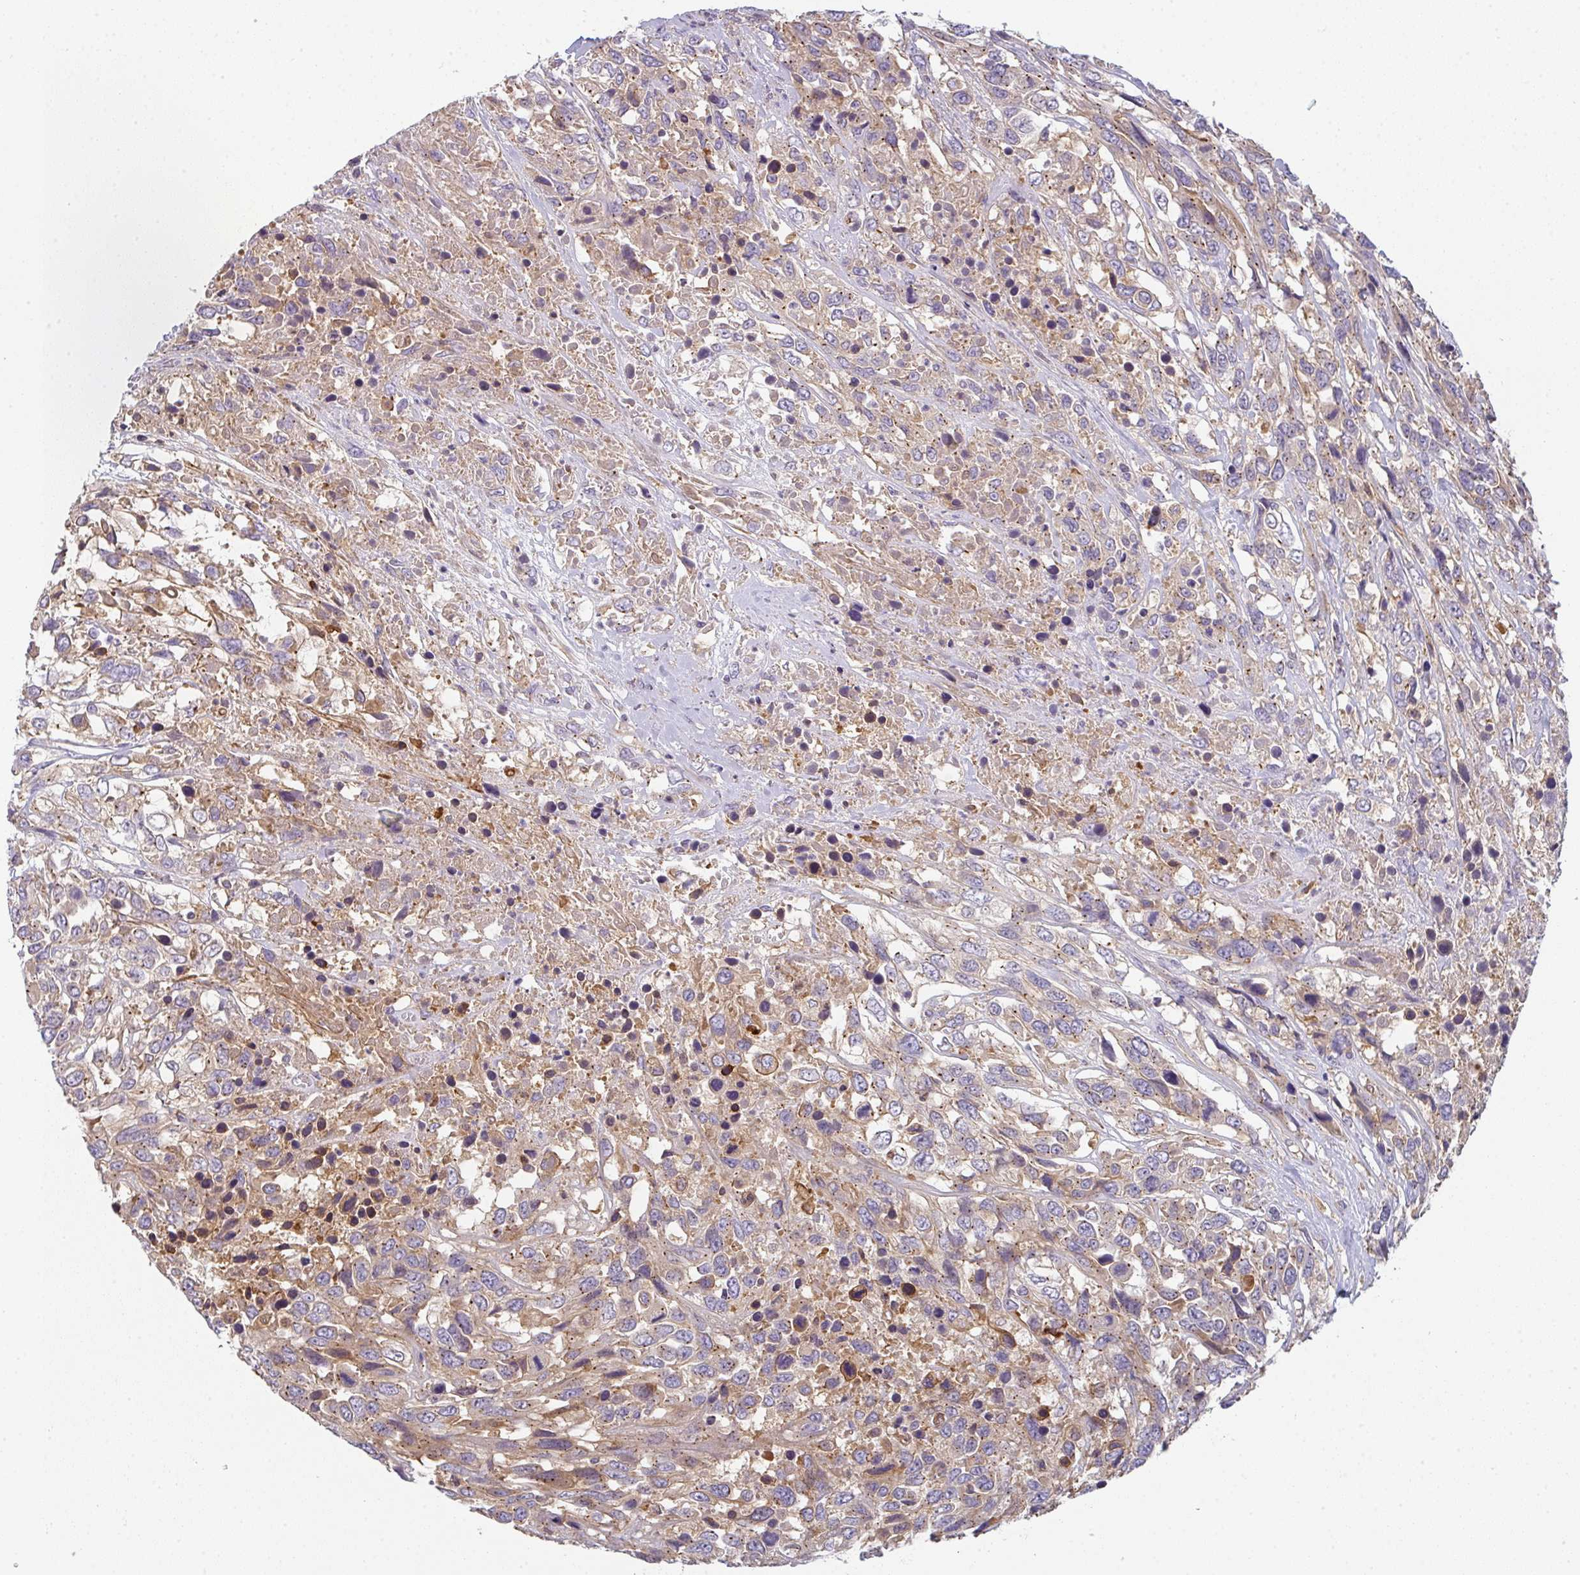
{"staining": {"intensity": "weak", "quantity": ">75%", "location": "cytoplasmic/membranous"}, "tissue": "urothelial cancer", "cell_type": "Tumor cells", "image_type": "cancer", "snomed": [{"axis": "morphology", "description": "Urothelial carcinoma, High grade"}, {"axis": "topography", "description": "Urinary bladder"}], "caption": "A photomicrograph showing weak cytoplasmic/membranous staining in about >75% of tumor cells in urothelial cancer, as visualized by brown immunohistochemical staining.", "gene": "SNX5", "patient": {"sex": "female", "age": 70}}